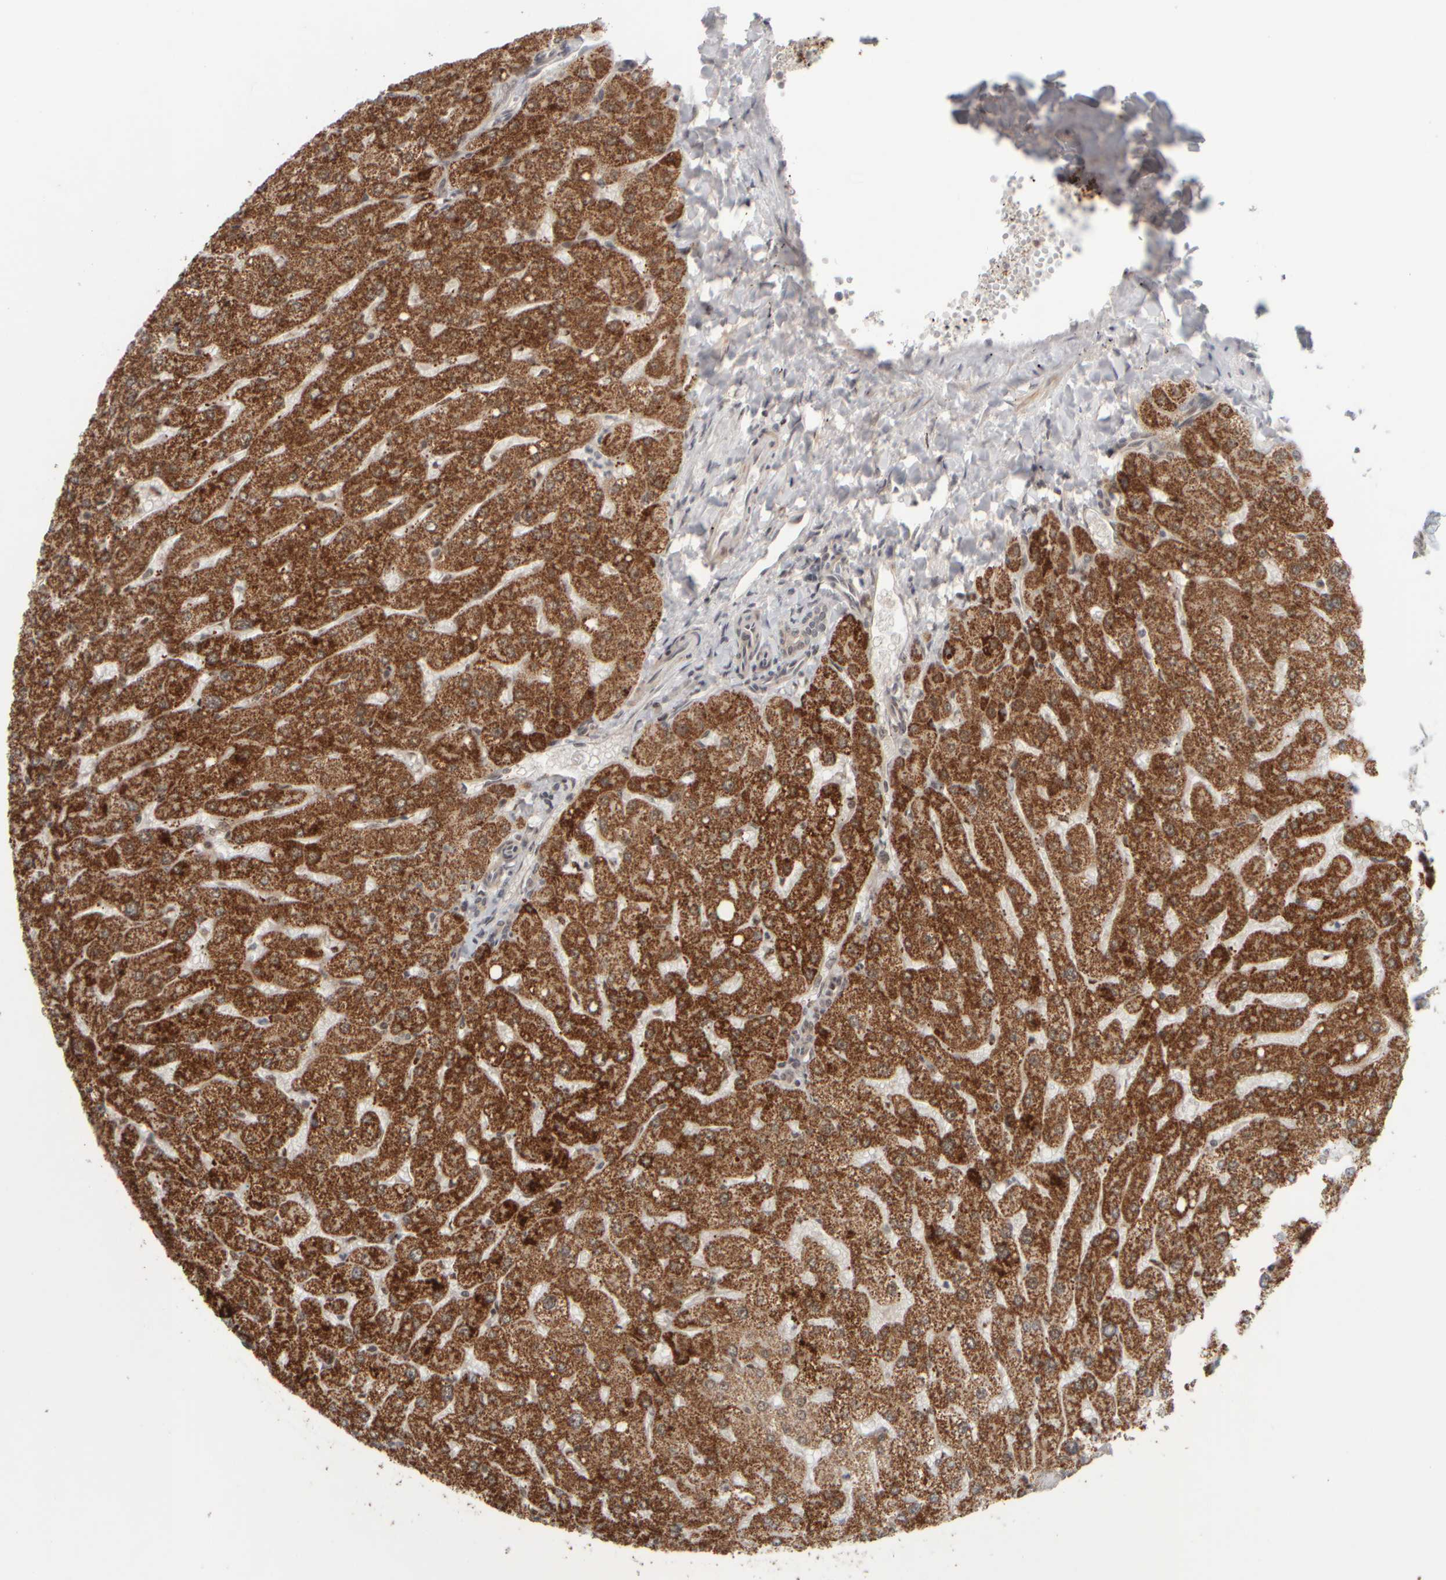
{"staining": {"intensity": "weak", "quantity": "<25%", "location": "cytoplasmic/membranous"}, "tissue": "liver", "cell_type": "Cholangiocytes", "image_type": "normal", "snomed": [{"axis": "morphology", "description": "Normal tissue, NOS"}, {"axis": "topography", "description": "Liver"}], "caption": "DAB immunohistochemical staining of unremarkable liver demonstrates no significant expression in cholangiocytes.", "gene": "SYNRG", "patient": {"sex": "male", "age": 55}}